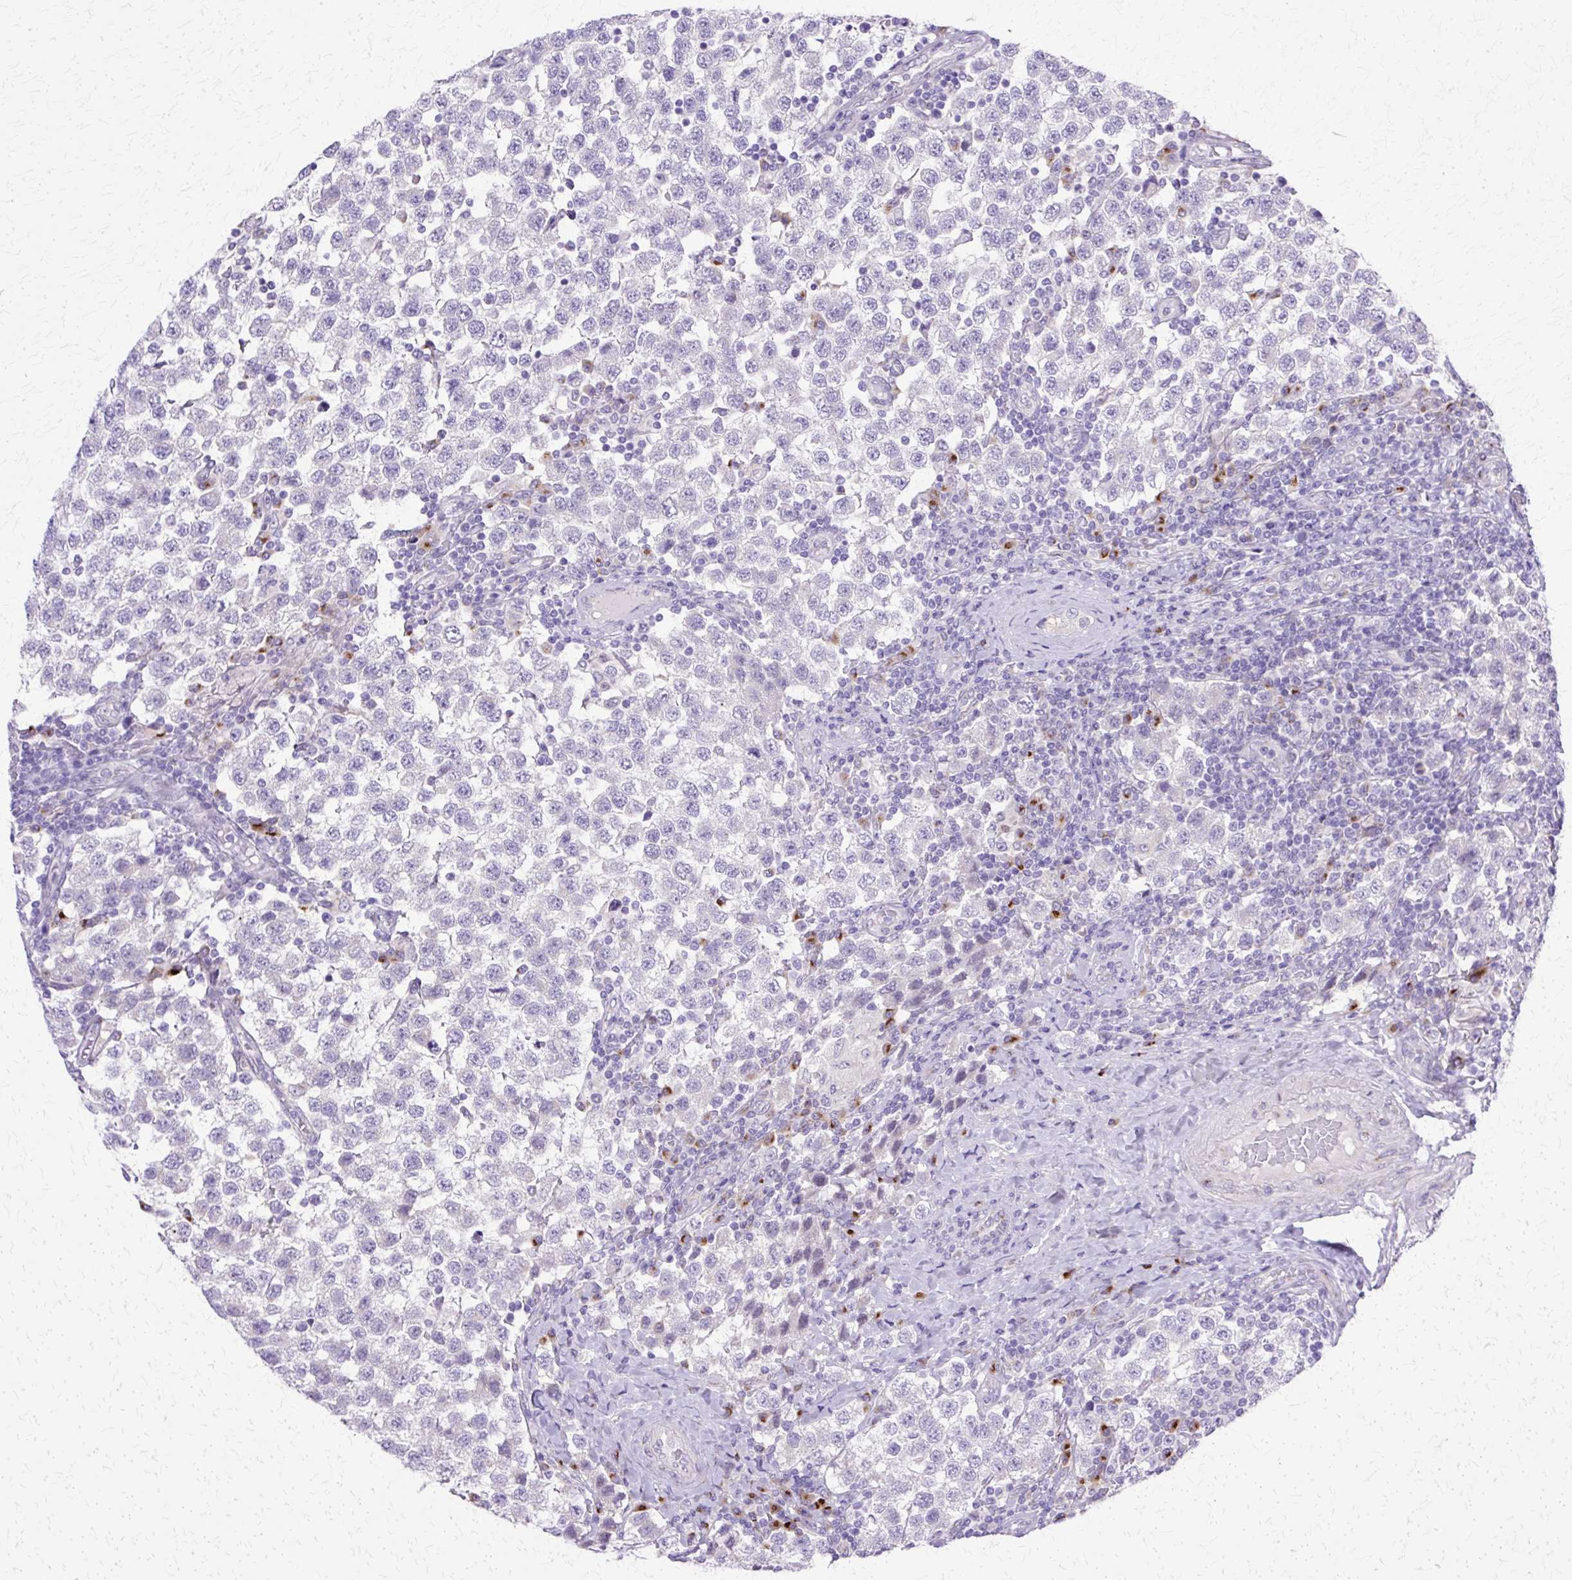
{"staining": {"intensity": "negative", "quantity": "none", "location": "none"}, "tissue": "testis cancer", "cell_type": "Tumor cells", "image_type": "cancer", "snomed": [{"axis": "morphology", "description": "Seminoma, NOS"}, {"axis": "topography", "description": "Testis"}], "caption": "Immunohistochemistry (IHC) histopathology image of testis seminoma stained for a protein (brown), which displays no expression in tumor cells.", "gene": "TBC1D3G", "patient": {"sex": "male", "age": 34}}